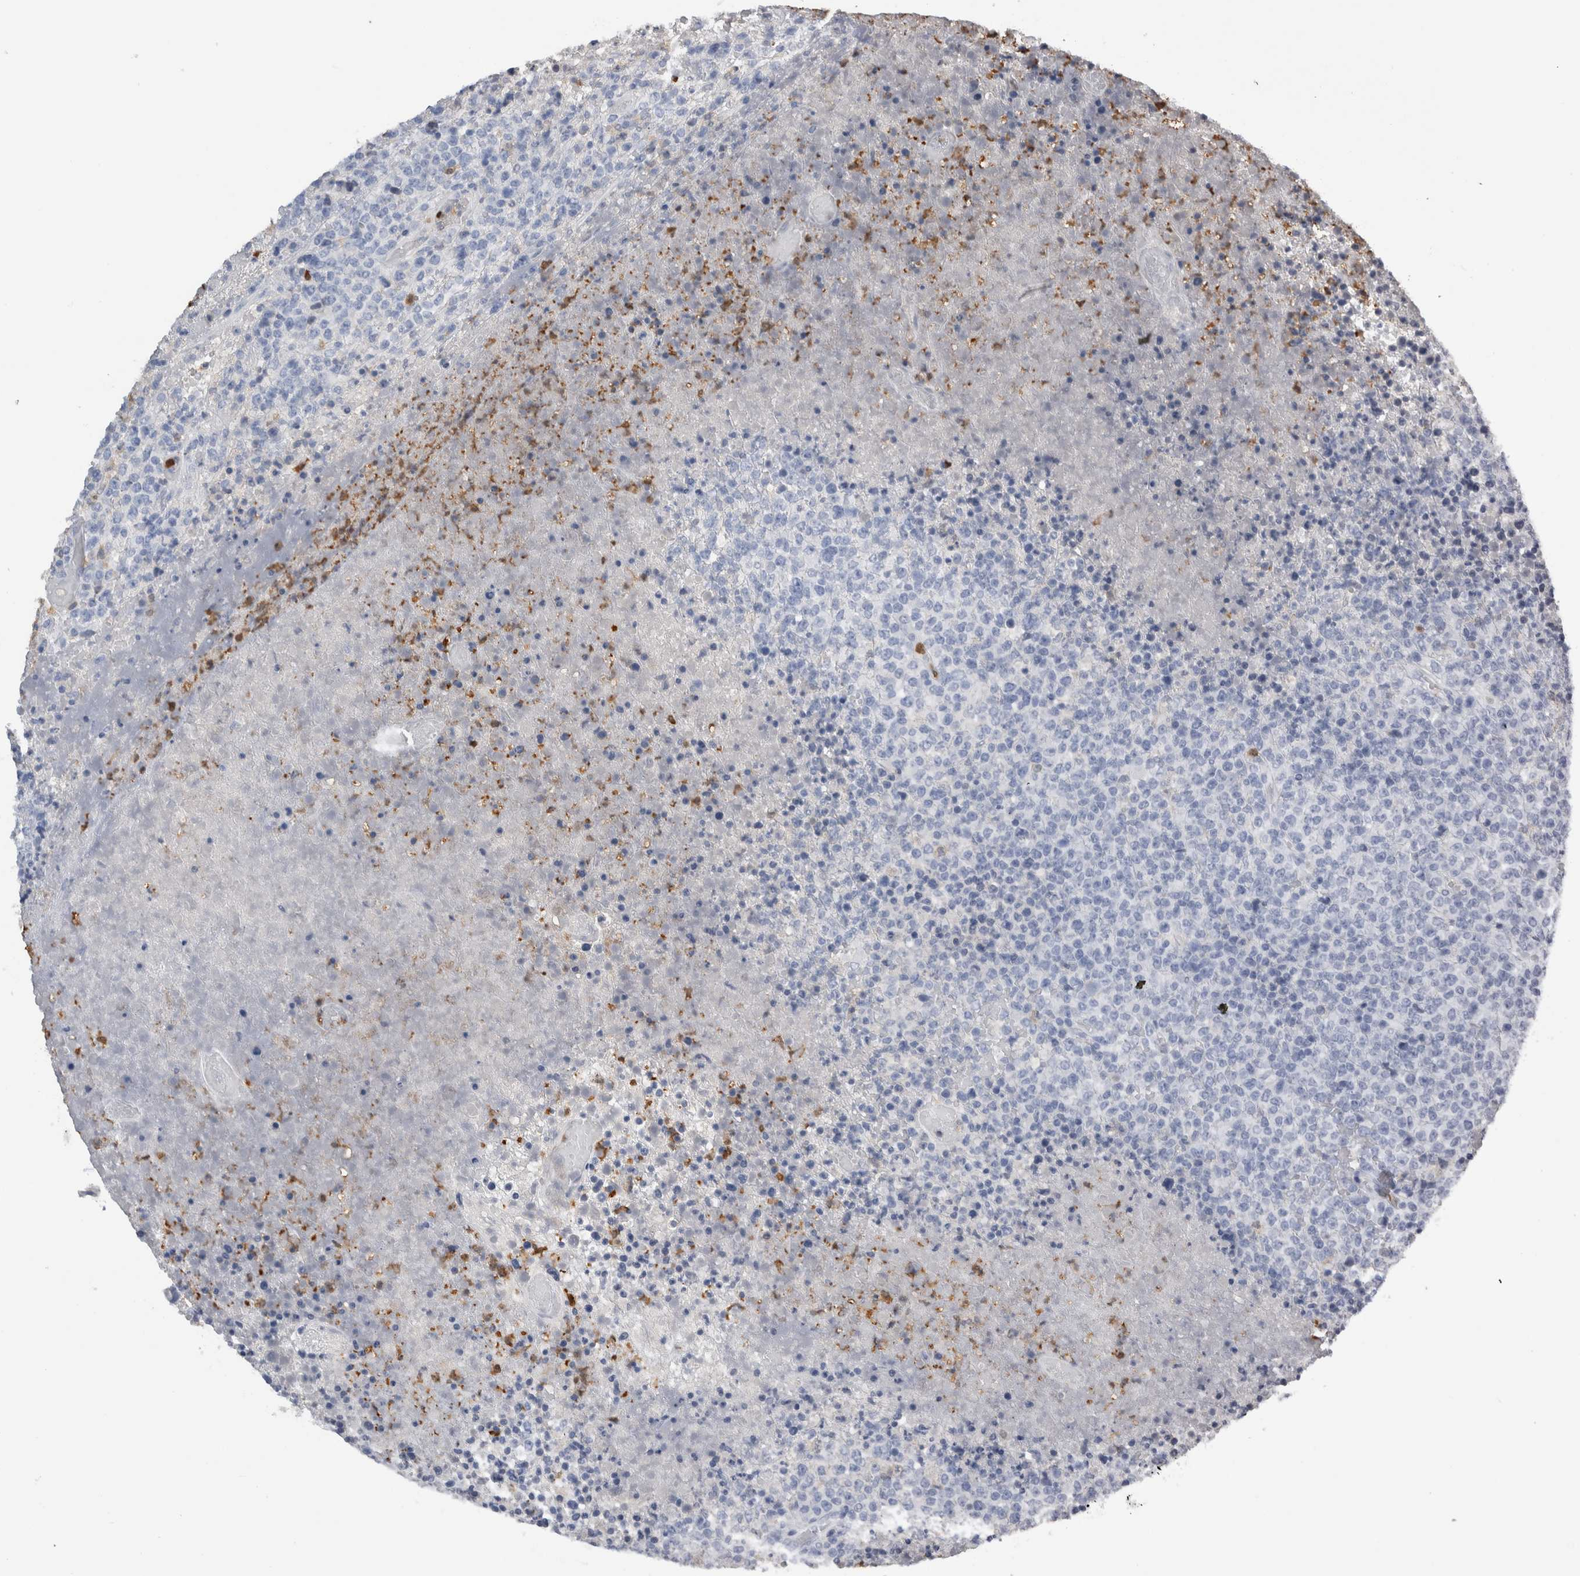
{"staining": {"intensity": "negative", "quantity": "none", "location": "none"}, "tissue": "lymphoma", "cell_type": "Tumor cells", "image_type": "cancer", "snomed": [{"axis": "morphology", "description": "Malignant lymphoma, non-Hodgkin's type, High grade"}, {"axis": "topography", "description": "Lymph node"}], "caption": "Malignant lymphoma, non-Hodgkin's type (high-grade) was stained to show a protein in brown. There is no significant positivity in tumor cells.", "gene": "S100A12", "patient": {"sex": "male", "age": 13}}